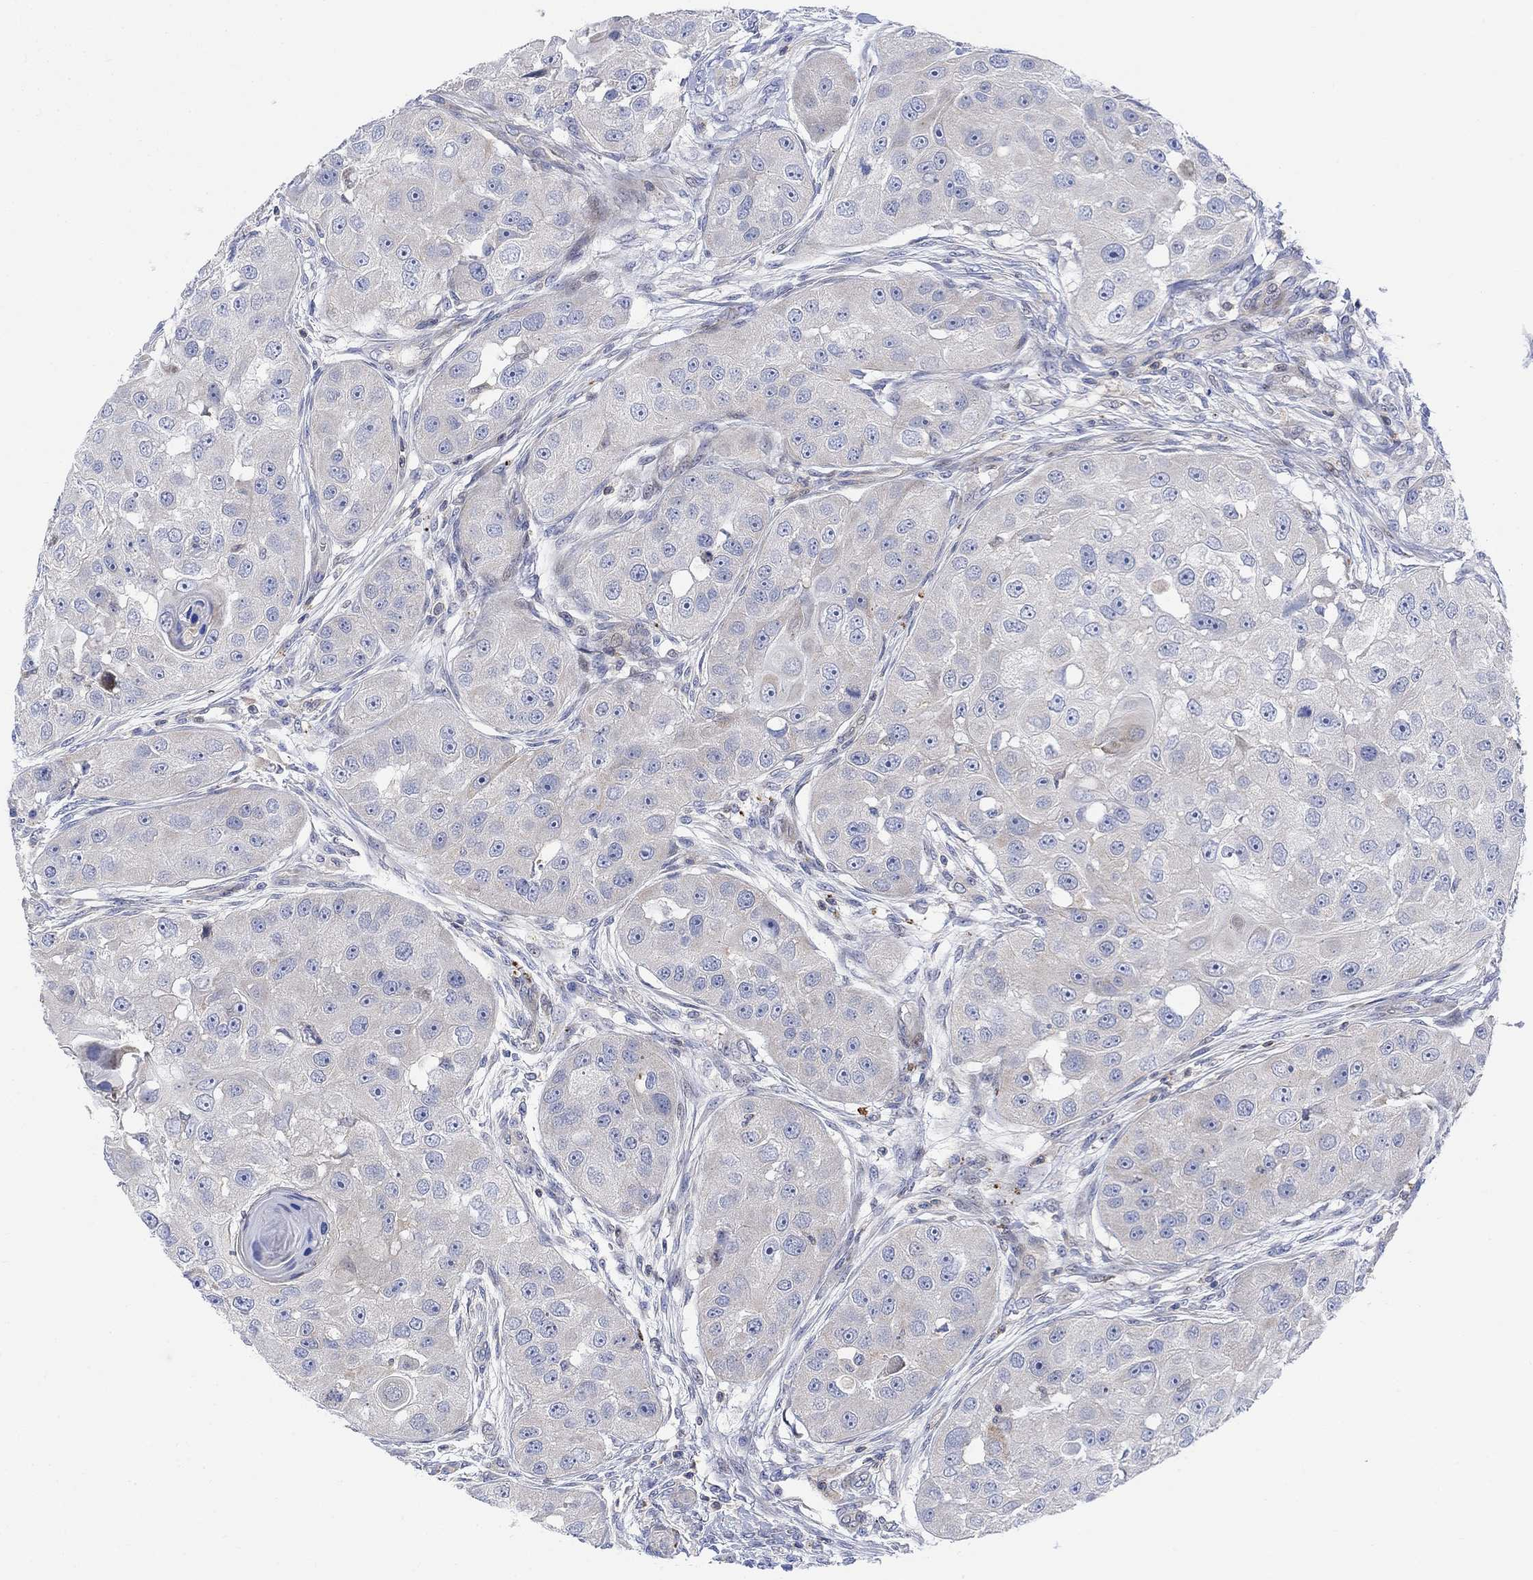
{"staining": {"intensity": "negative", "quantity": "none", "location": "none"}, "tissue": "head and neck cancer", "cell_type": "Tumor cells", "image_type": "cancer", "snomed": [{"axis": "morphology", "description": "Squamous cell carcinoma, NOS"}, {"axis": "topography", "description": "Head-Neck"}], "caption": "Immunohistochemistry (IHC) of human head and neck cancer (squamous cell carcinoma) reveals no positivity in tumor cells. (DAB (3,3'-diaminobenzidine) IHC with hematoxylin counter stain).", "gene": "ARSK", "patient": {"sex": "male", "age": 51}}